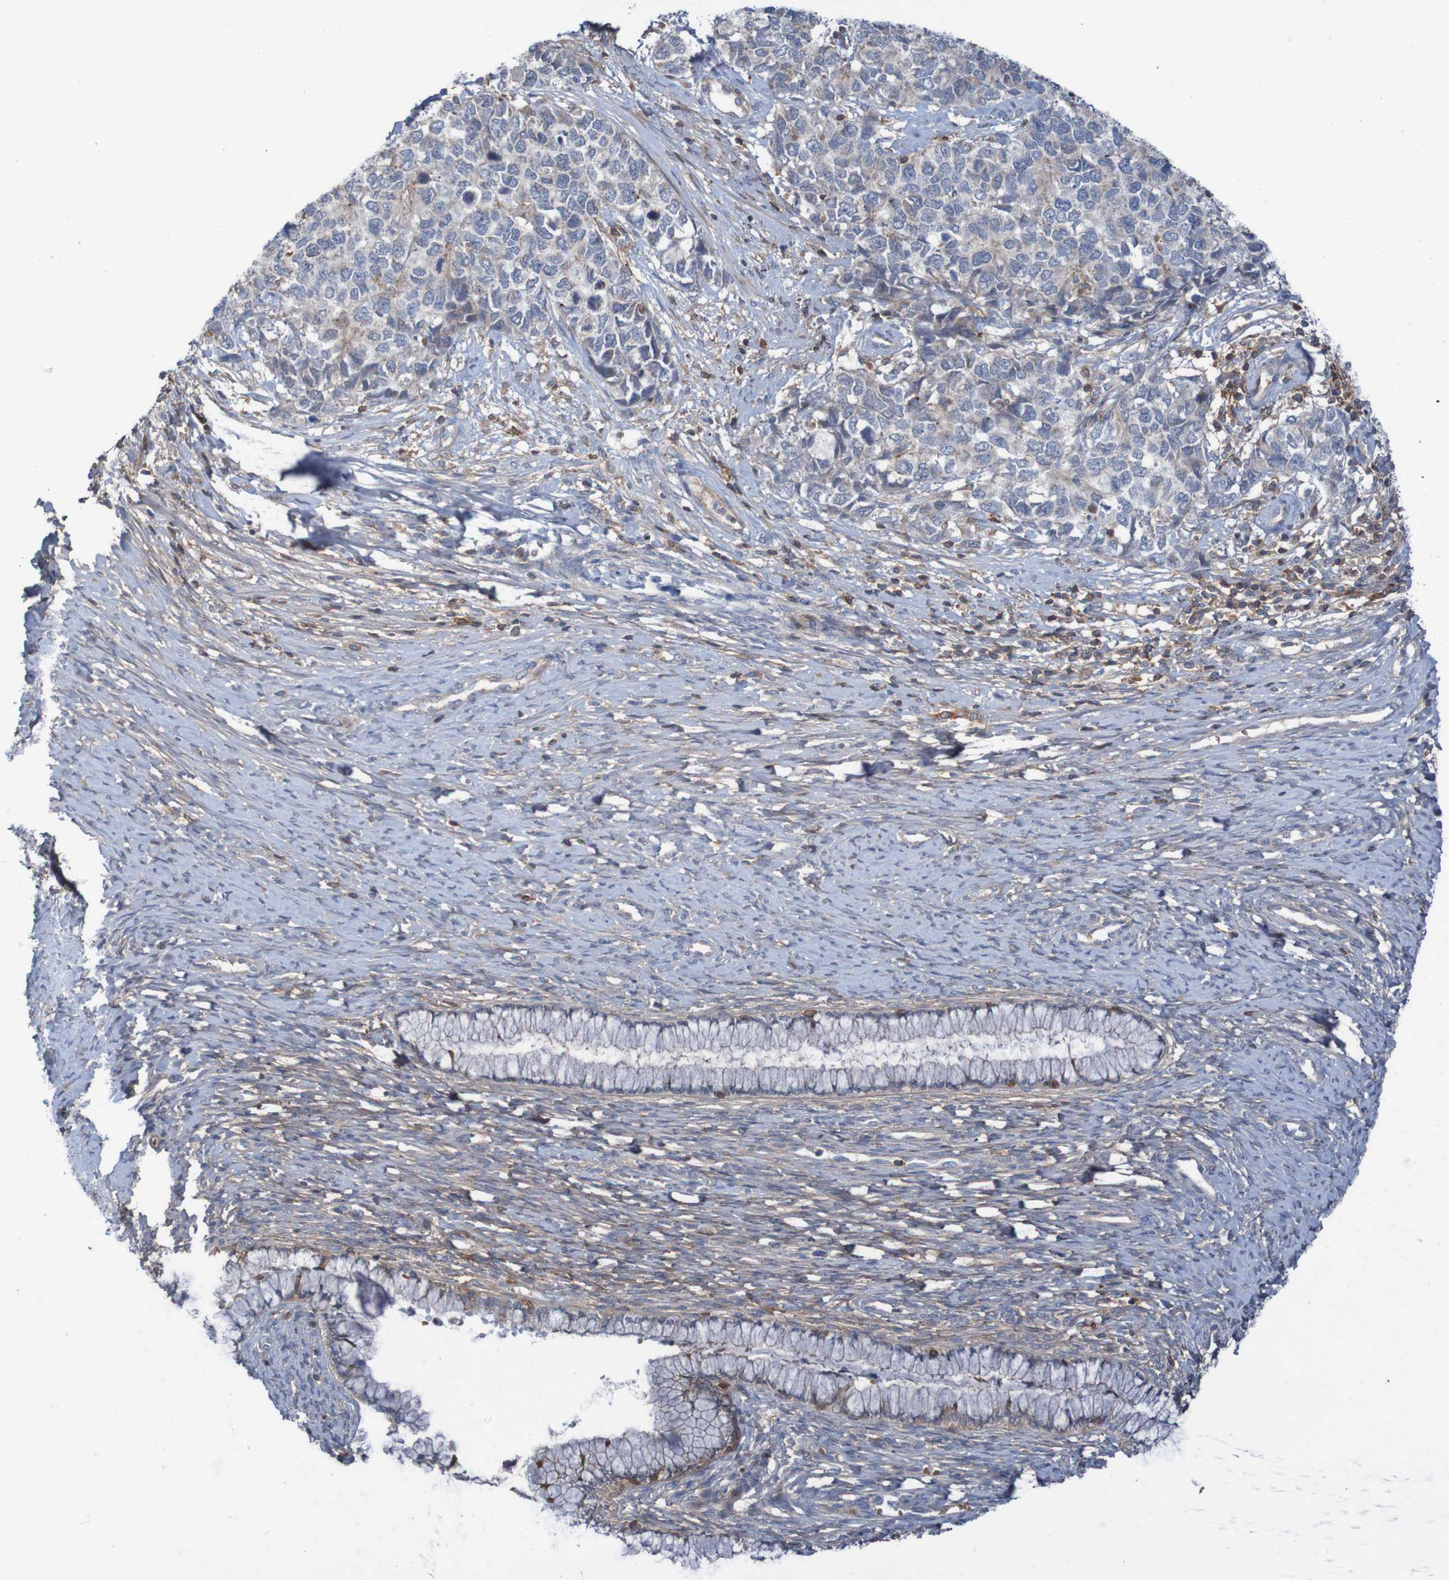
{"staining": {"intensity": "weak", "quantity": ">75%", "location": "cytoplasmic/membranous"}, "tissue": "cervical cancer", "cell_type": "Tumor cells", "image_type": "cancer", "snomed": [{"axis": "morphology", "description": "Squamous cell carcinoma, NOS"}, {"axis": "topography", "description": "Cervix"}], "caption": "Weak cytoplasmic/membranous expression for a protein is identified in about >75% of tumor cells of squamous cell carcinoma (cervical) using immunohistochemistry.", "gene": "PDGFB", "patient": {"sex": "female", "age": 63}}